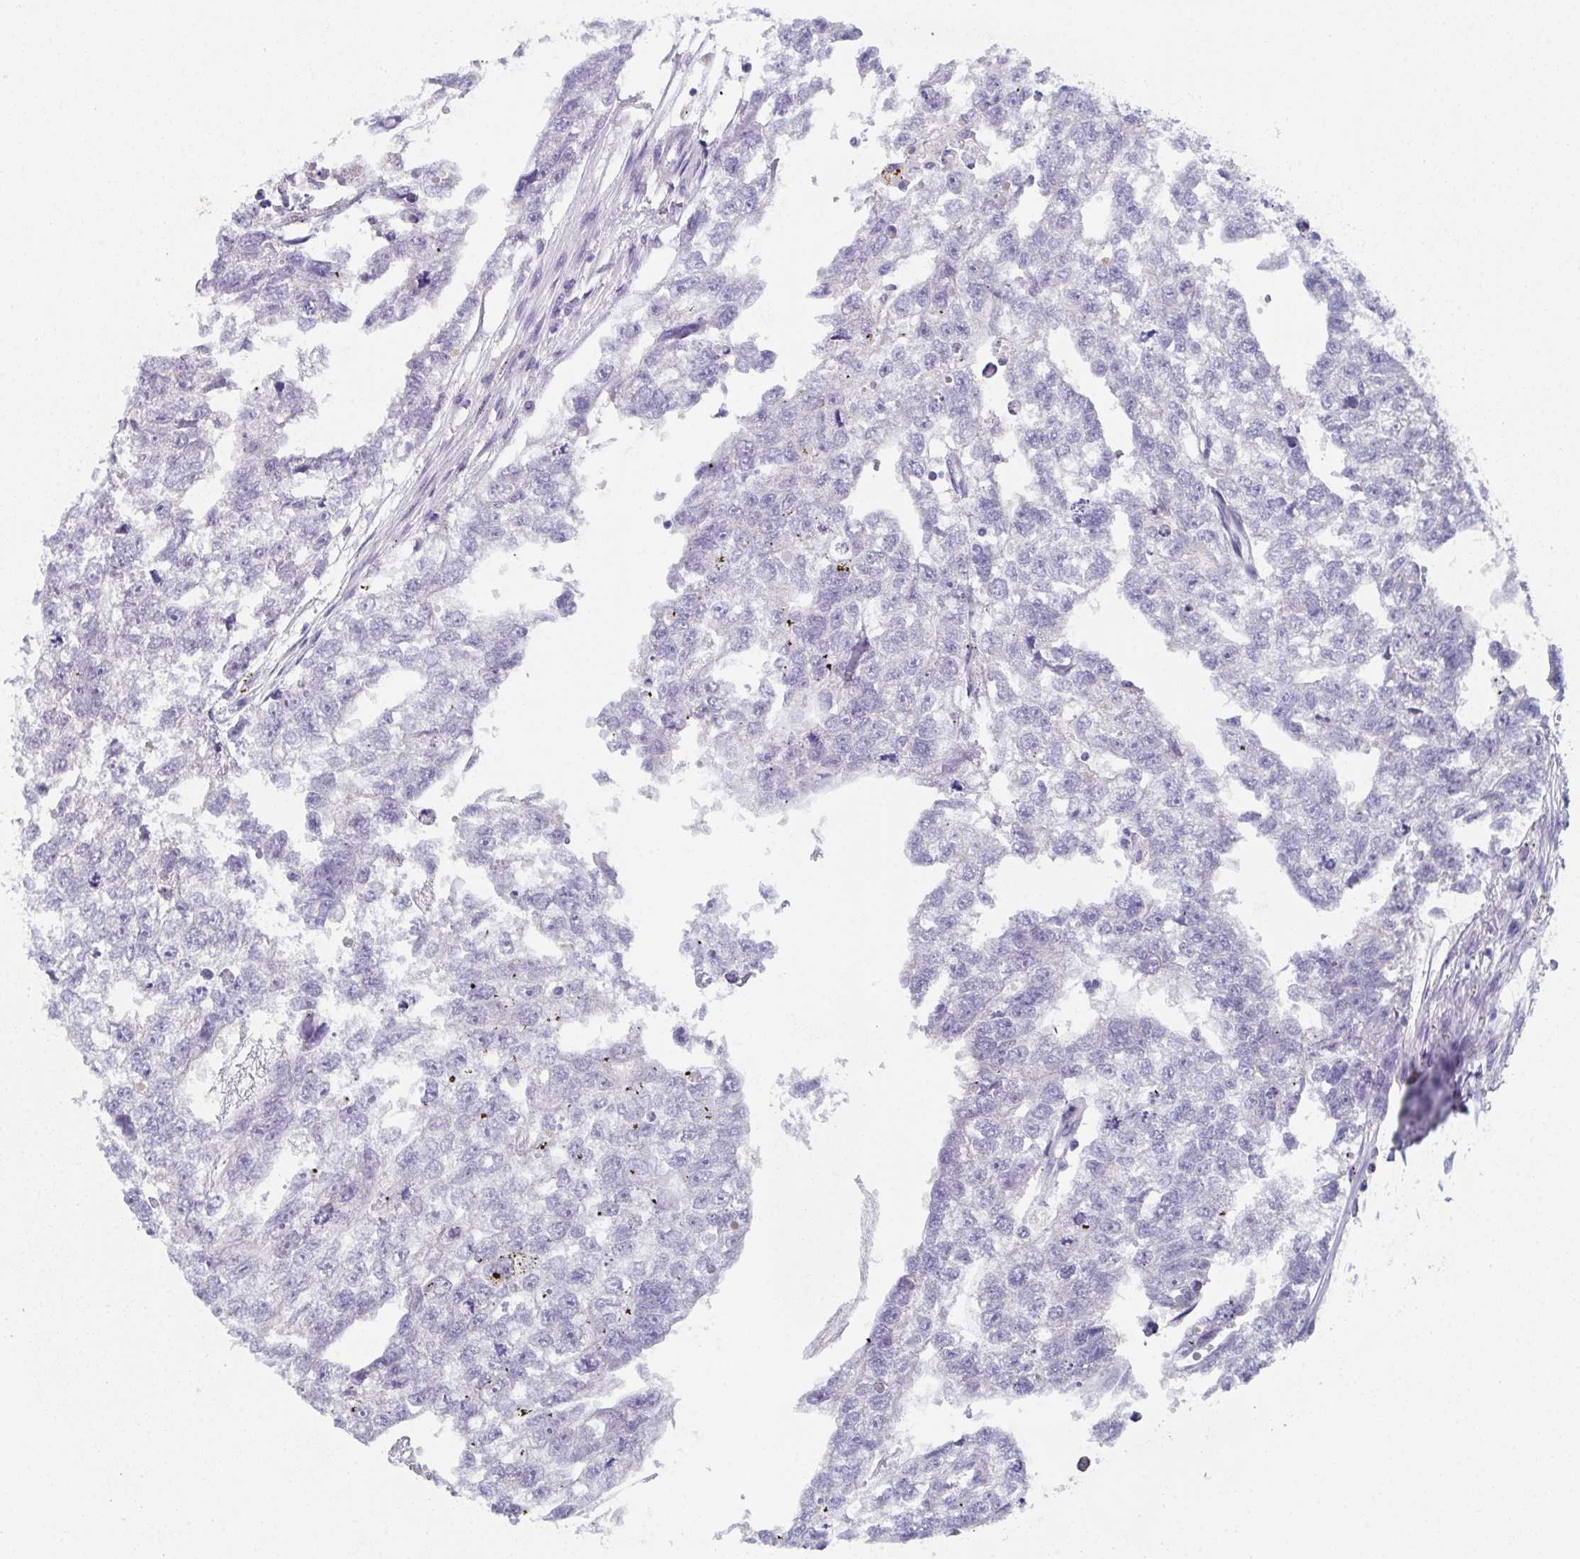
{"staining": {"intensity": "negative", "quantity": "none", "location": "none"}, "tissue": "testis cancer", "cell_type": "Tumor cells", "image_type": "cancer", "snomed": [{"axis": "morphology", "description": "Carcinoma, Embryonal, NOS"}, {"axis": "morphology", "description": "Teratoma, malignant, NOS"}, {"axis": "topography", "description": "Testis"}], "caption": "A high-resolution image shows IHC staining of testis embryonal carcinoma, which demonstrates no significant positivity in tumor cells.", "gene": "SSC4D", "patient": {"sex": "male", "age": 44}}